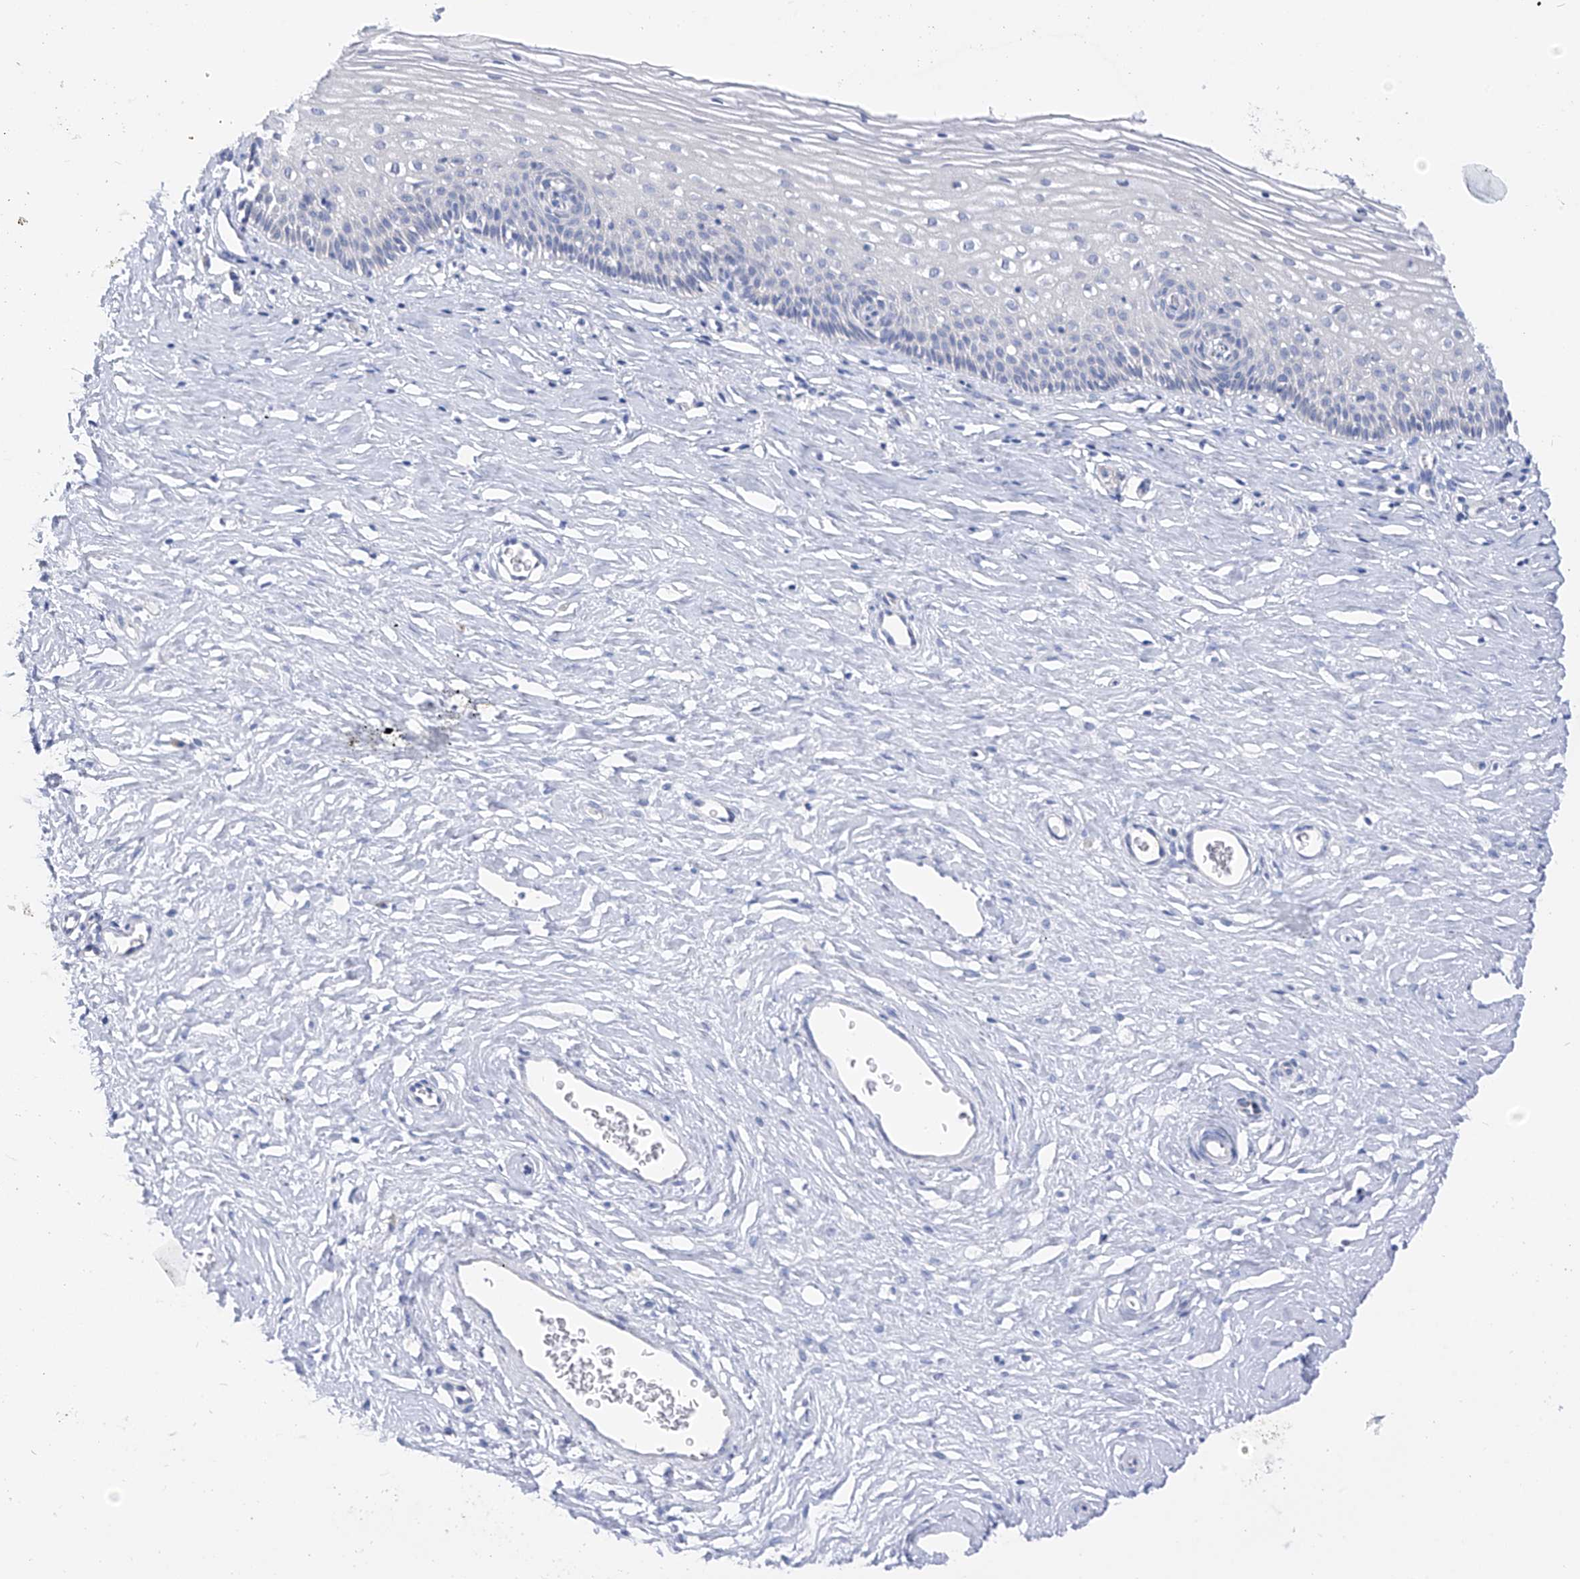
{"staining": {"intensity": "strong", "quantity": ">75%", "location": "cytoplasmic/membranous"}, "tissue": "cervix", "cell_type": "Glandular cells", "image_type": "normal", "snomed": [{"axis": "morphology", "description": "Normal tissue, NOS"}, {"axis": "topography", "description": "Cervix"}], "caption": "Brown immunohistochemical staining in unremarkable cervix demonstrates strong cytoplasmic/membranous expression in about >75% of glandular cells.", "gene": "PIK3C2B", "patient": {"sex": "female", "age": 33}}